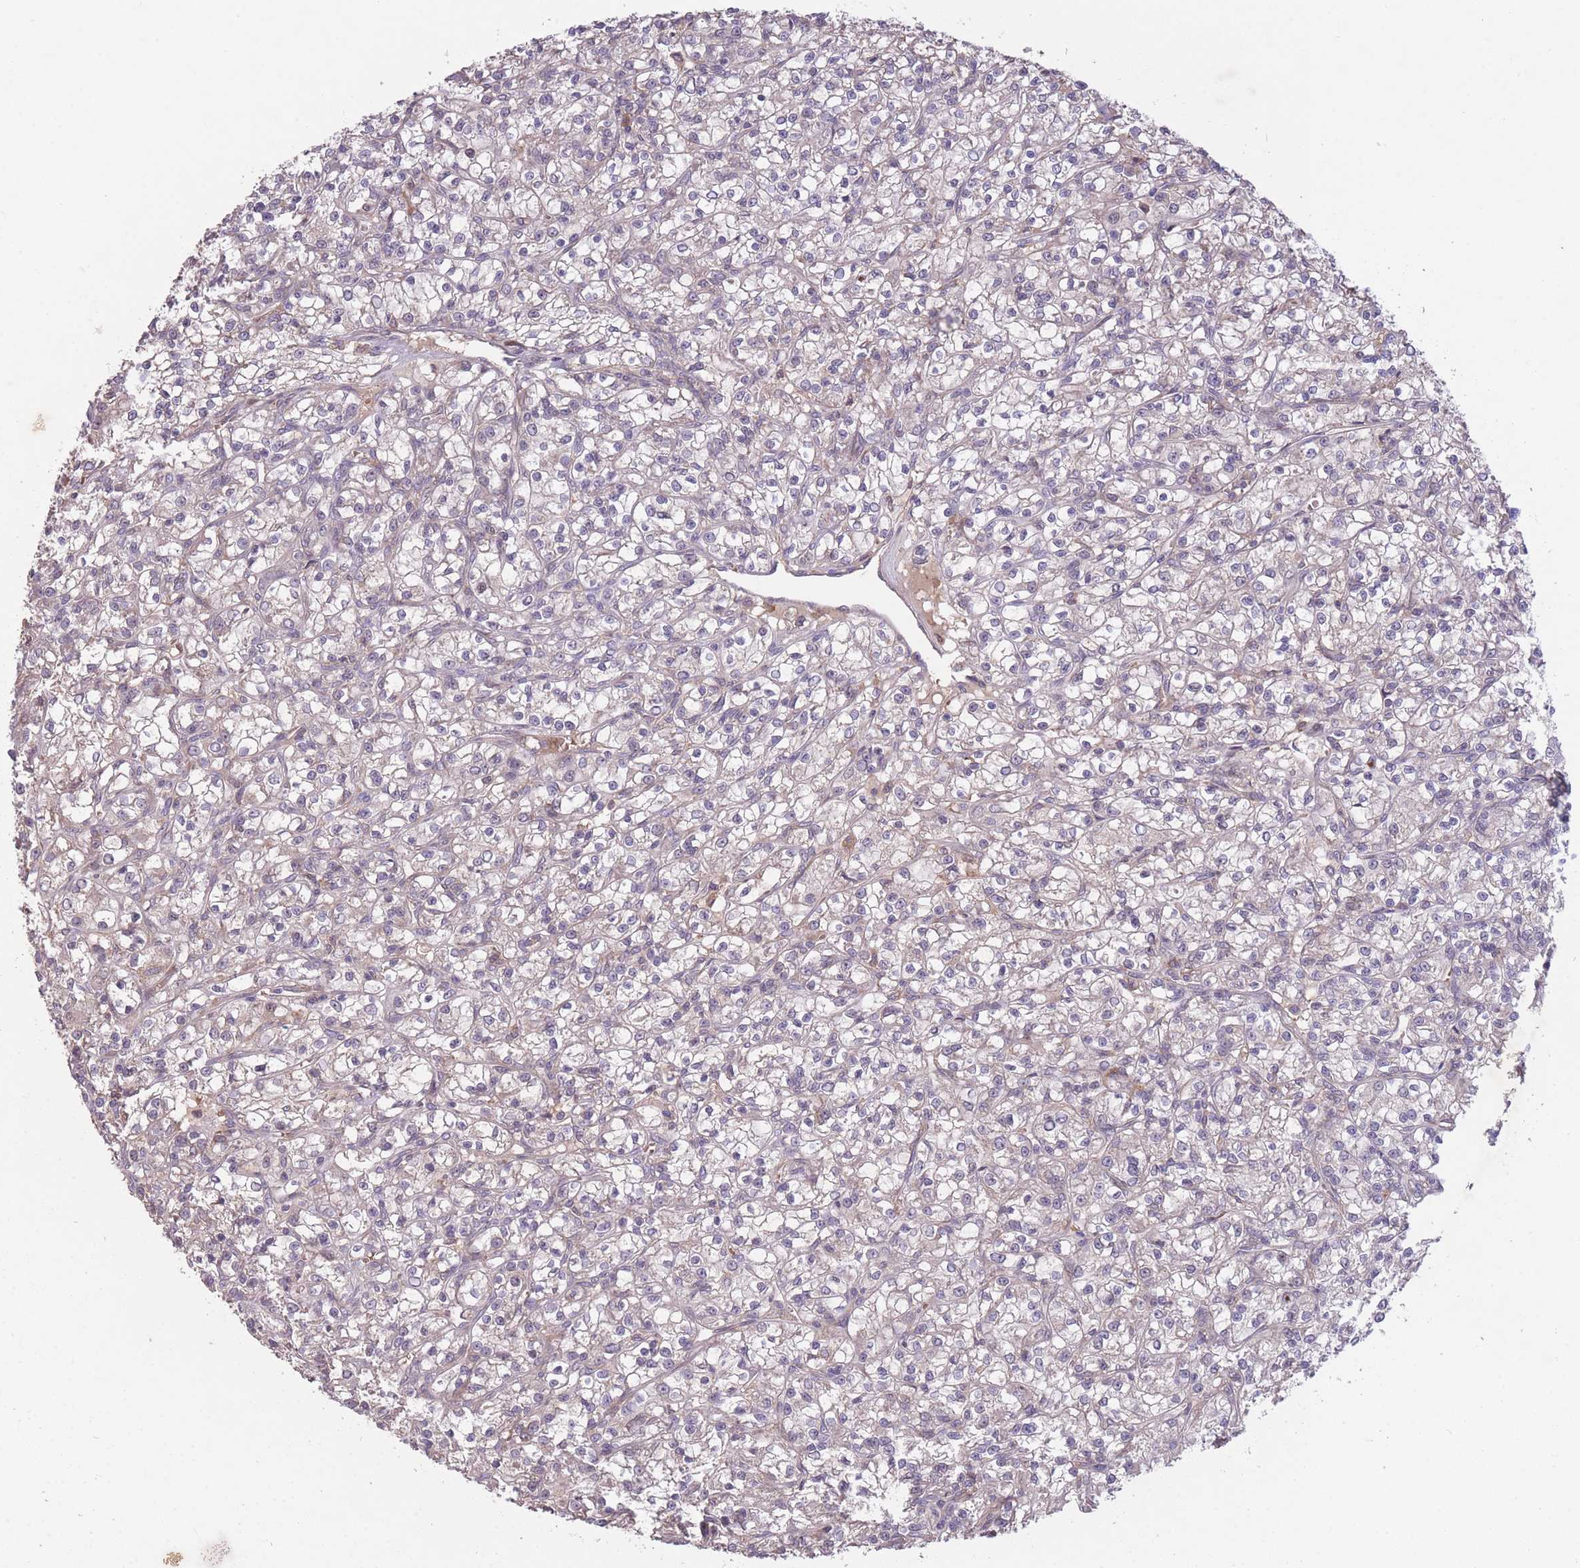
{"staining": {"intensity": "negative", "quantity": "none", "location": "none"}, "tissue": "renal cancer", "cell_type": "Tumor cells", "image_type": "cancer", "snomed": [{"axis": "morphology", "description": "Adenocarcinoma, NOS"}, {"axis": "topography", "description": "Kidney"}], "caption": "This photomicrograph is of renal cancer (adenocarcinoma) stained with immunohistochemistry to label a protein in brown with the nuclei are counter-stained blue. There is no staining in tumor cells.", "gene": "OR2V2", "patient": {"sex": "female", "age": 59}}